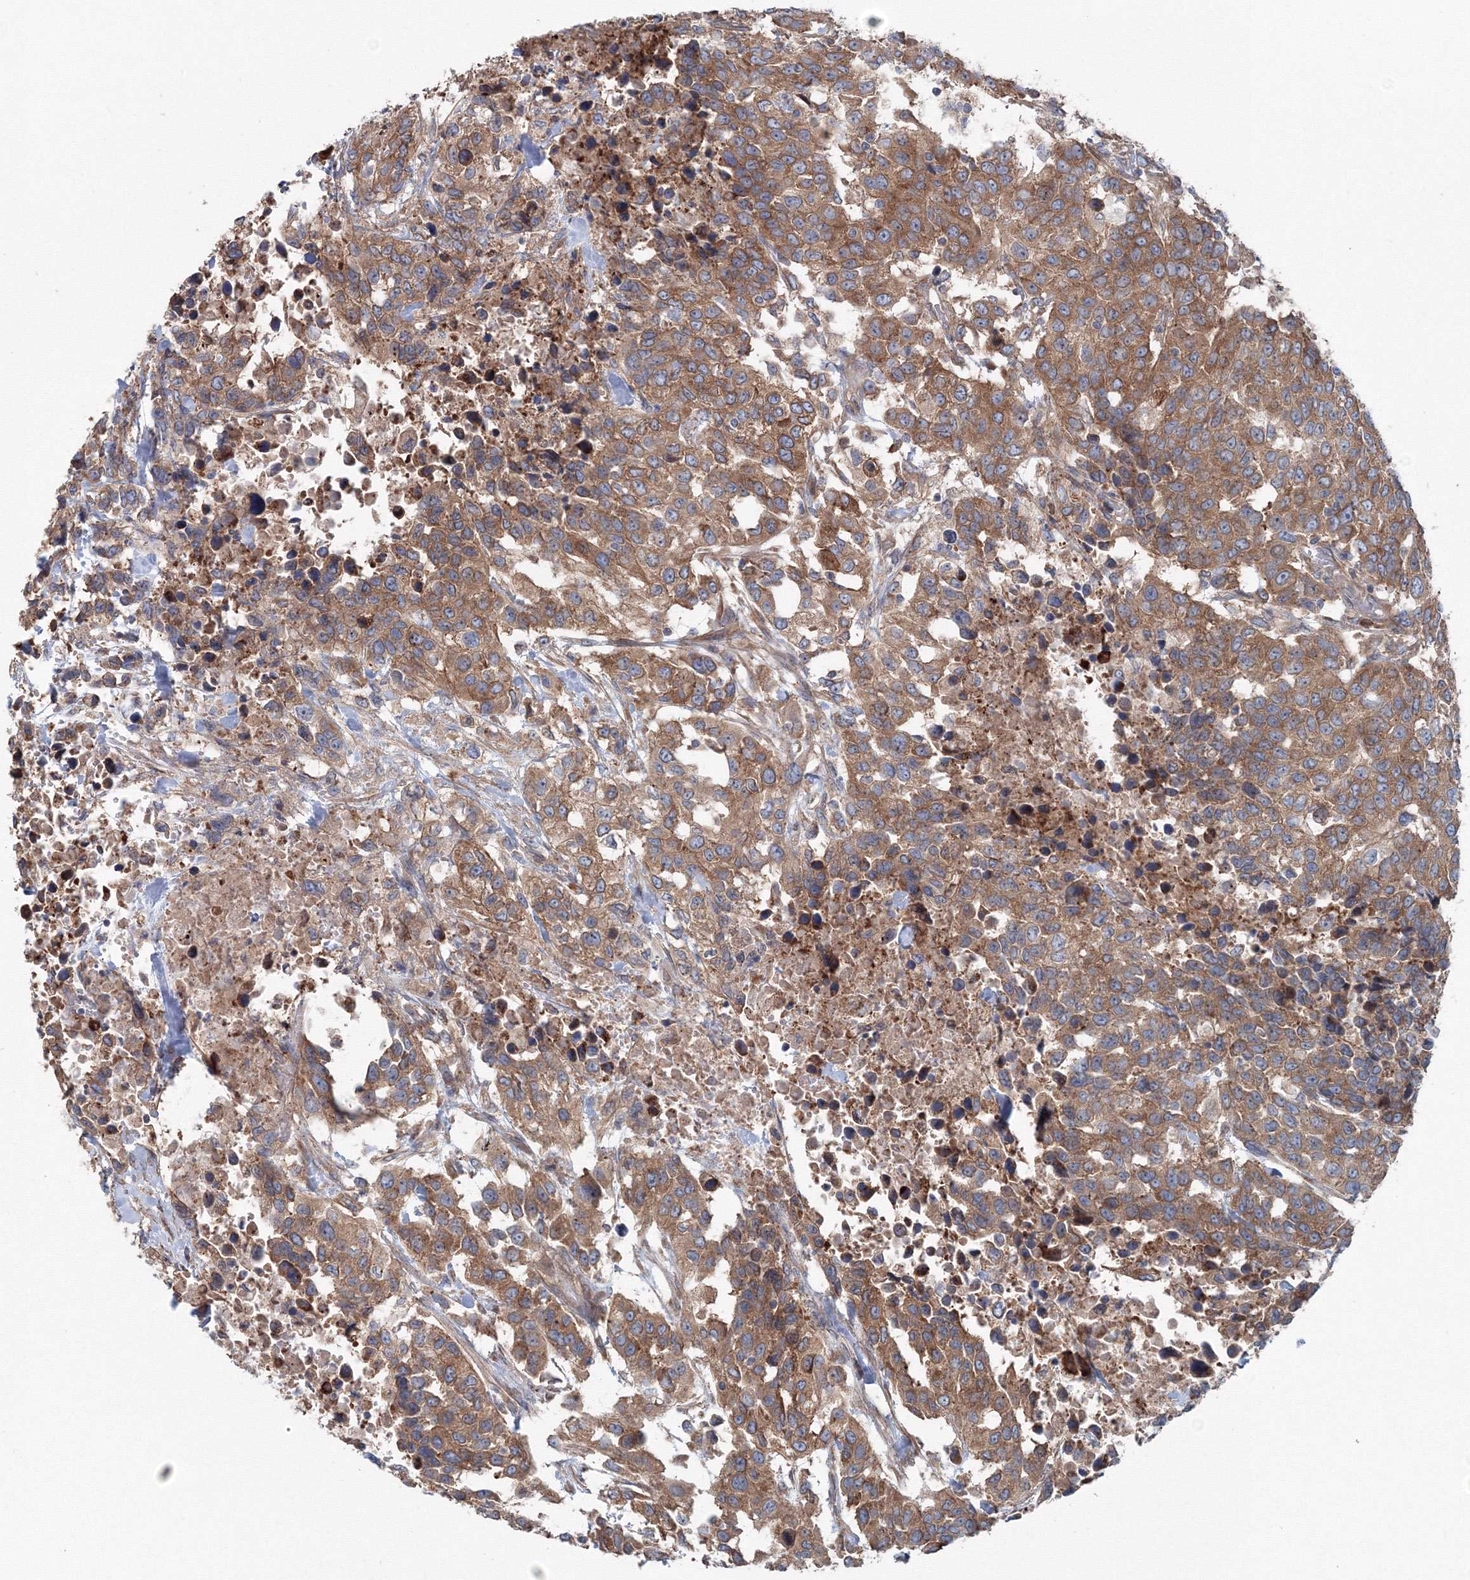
{"staining": {"intensity": "moderate", "quantity": ">75%", "location": "cytoplasmic/membranous"}, "tissue": "urothelial cancer", "cell_type": "Tumor cells", "image_type": "cancer", "snomed": [{"axis": "morphology", "description": "Urothelial carcinoma, High grade"}, {"axis": "topography", "description": "Urinary bladder"}], "caption": "Immunohistochemistry micrograph of urothelial carcinoma (high-grade) stained for a protein (brown), which shows medium levels of moderate cytoplasmic/membranous staining in approximately >75% of tumor cells.", "gene": "EXOC1", "patient": {"sex": "female", "age": 80}}